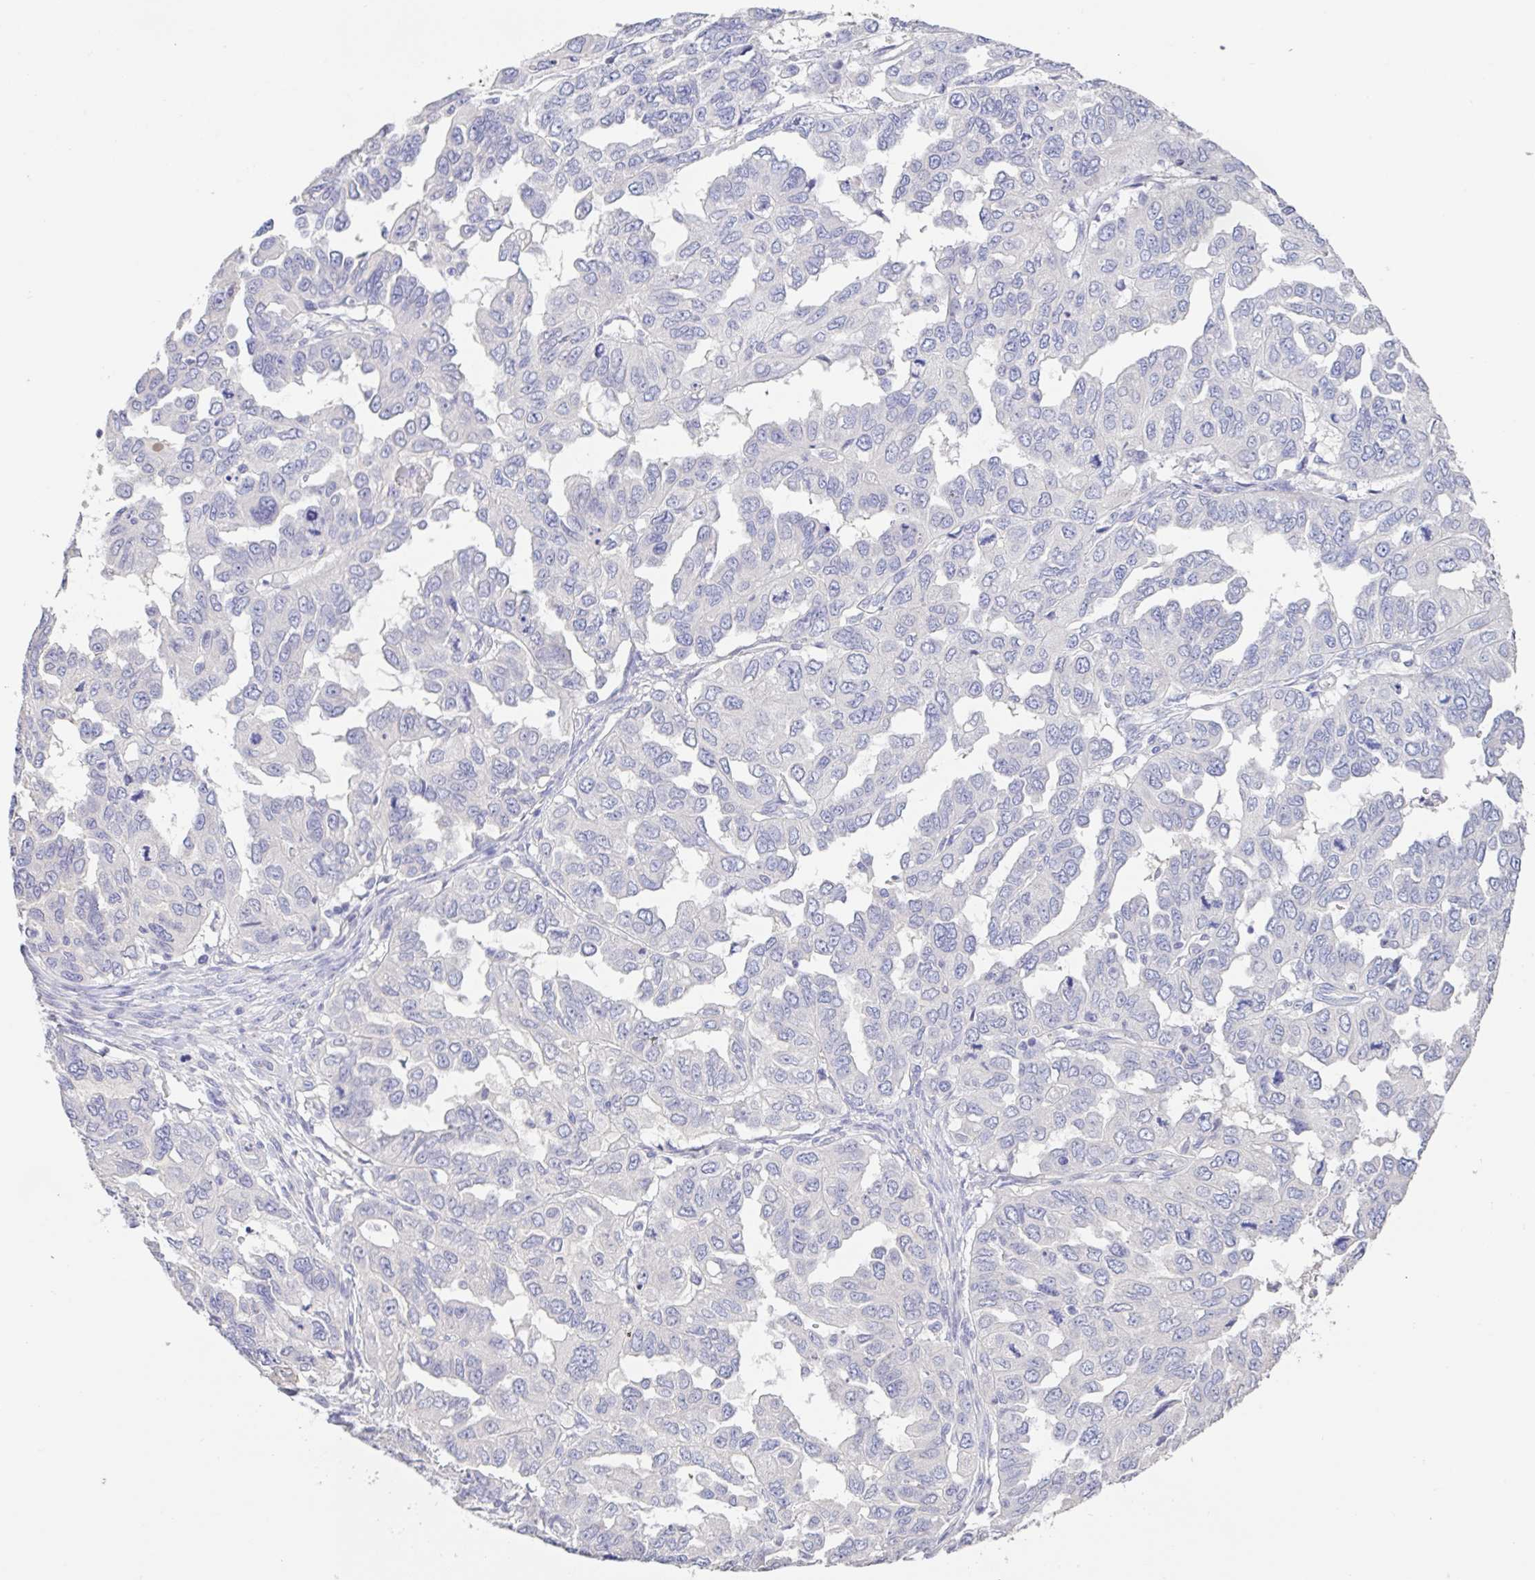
{"staining": {"intensity": "negative", "quantity": "none", "location": "none"}, "tissue": "ovarian cancer", "cell_type": "Tumor cells", "image_type": "cancer", "snomed": [{"axis": "morphology", "description": "Cystadenocarcinoma, serous, NOS"}, {"axis": "topography", "description": "Ovary"}], "caption": "Histopathology image shows no protein expression in tumor cells of serous cystadenocarcinoma (ovarian) tissue.", "gene": "PYGM", "patient": {"sex": "female", "age": 53}}